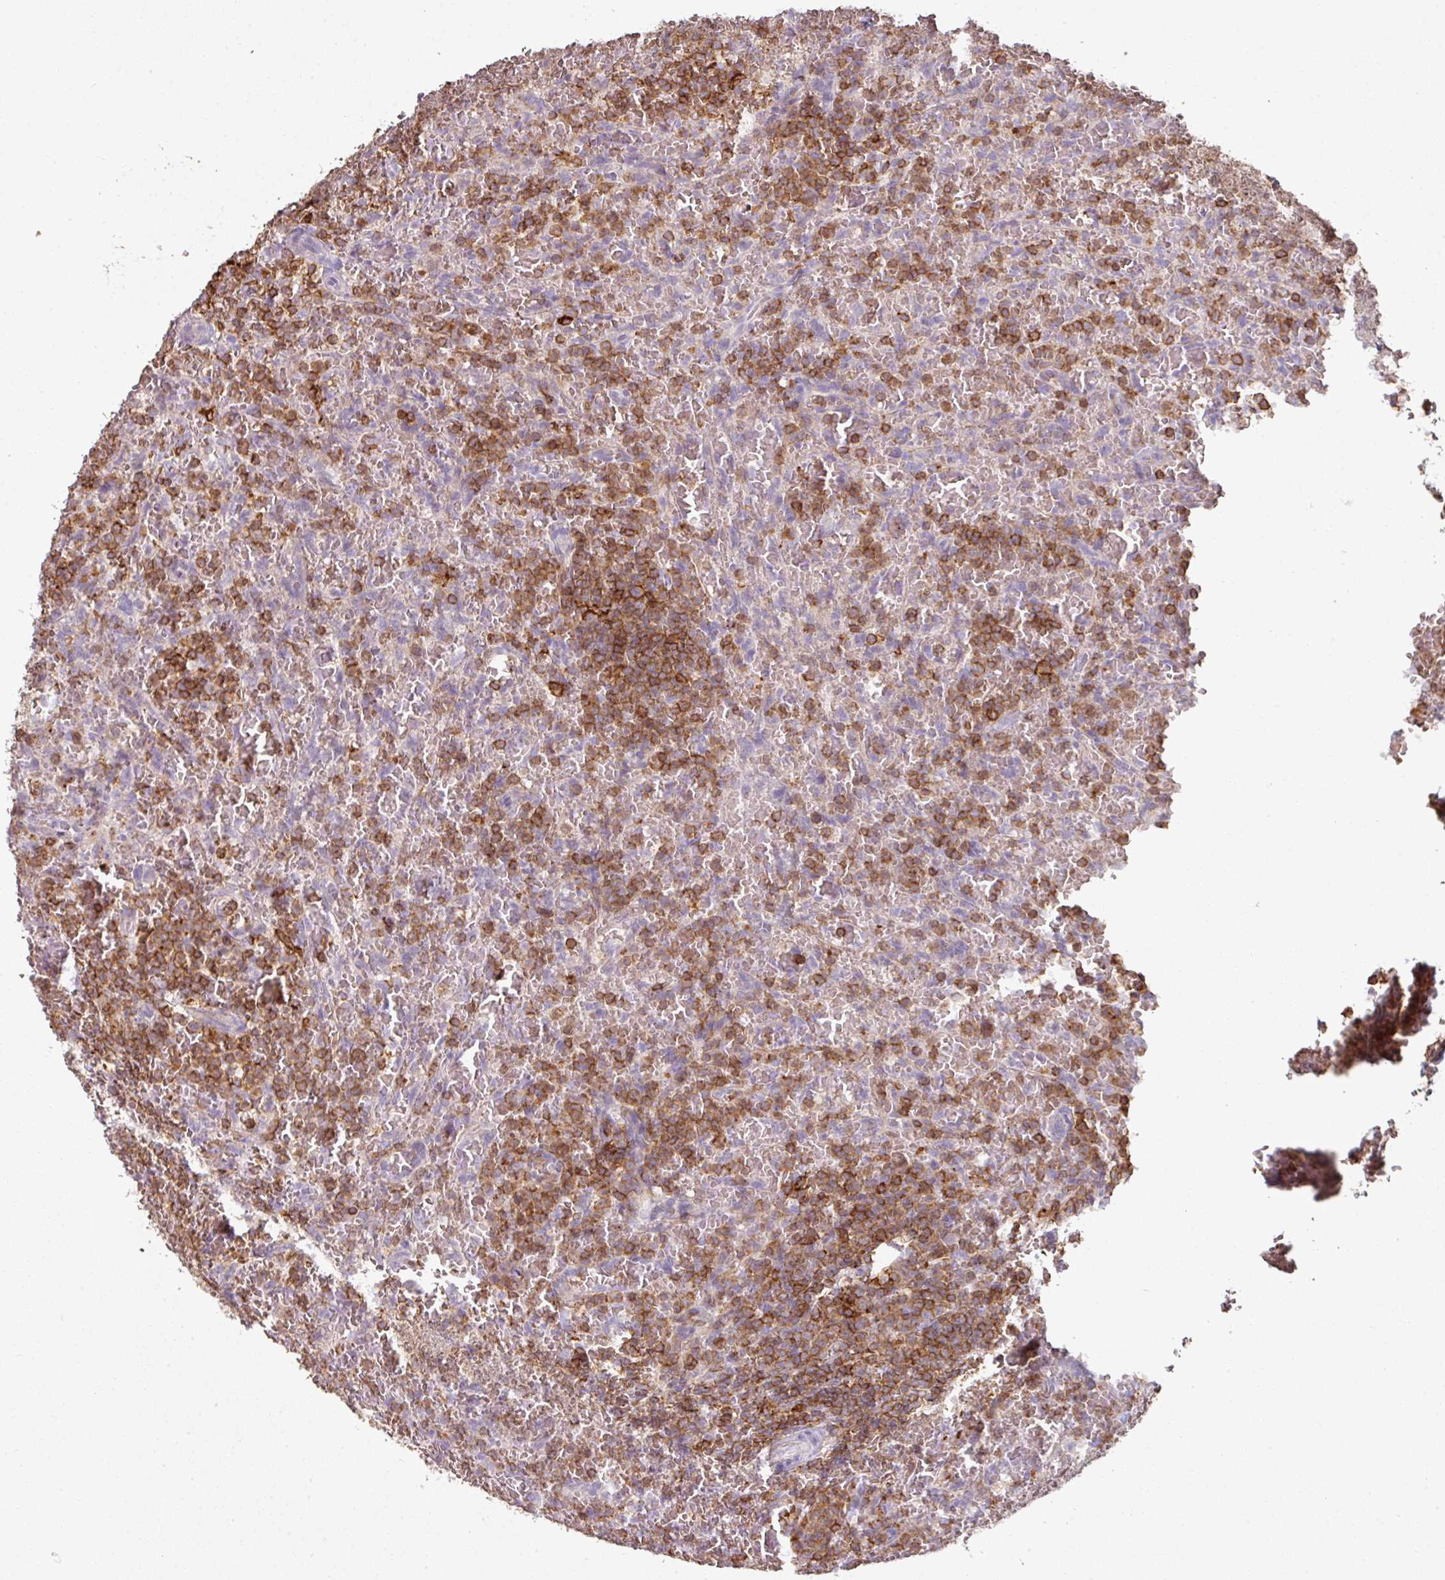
{"staining": {"intensity": "negative", "quantity": "none", "location": "none"}, "tissue": "lymphoma", "cell_type": "Tumor cells", "image_type": "cancer", "snomed": [{"axis": "morphology", "description": "Malignant lymphoma, non-Hodgkin's type, Low grade"}, {"axis": "topography", "description": "Spleen"}], "caption": "A high-resolution histopathology image shows immunohistochemistry staining of lymphoma, which exhibits no significant staining in tumor cells.", "gene": "OLFML2B", "patient": {"sex": "female", "age": 64}}